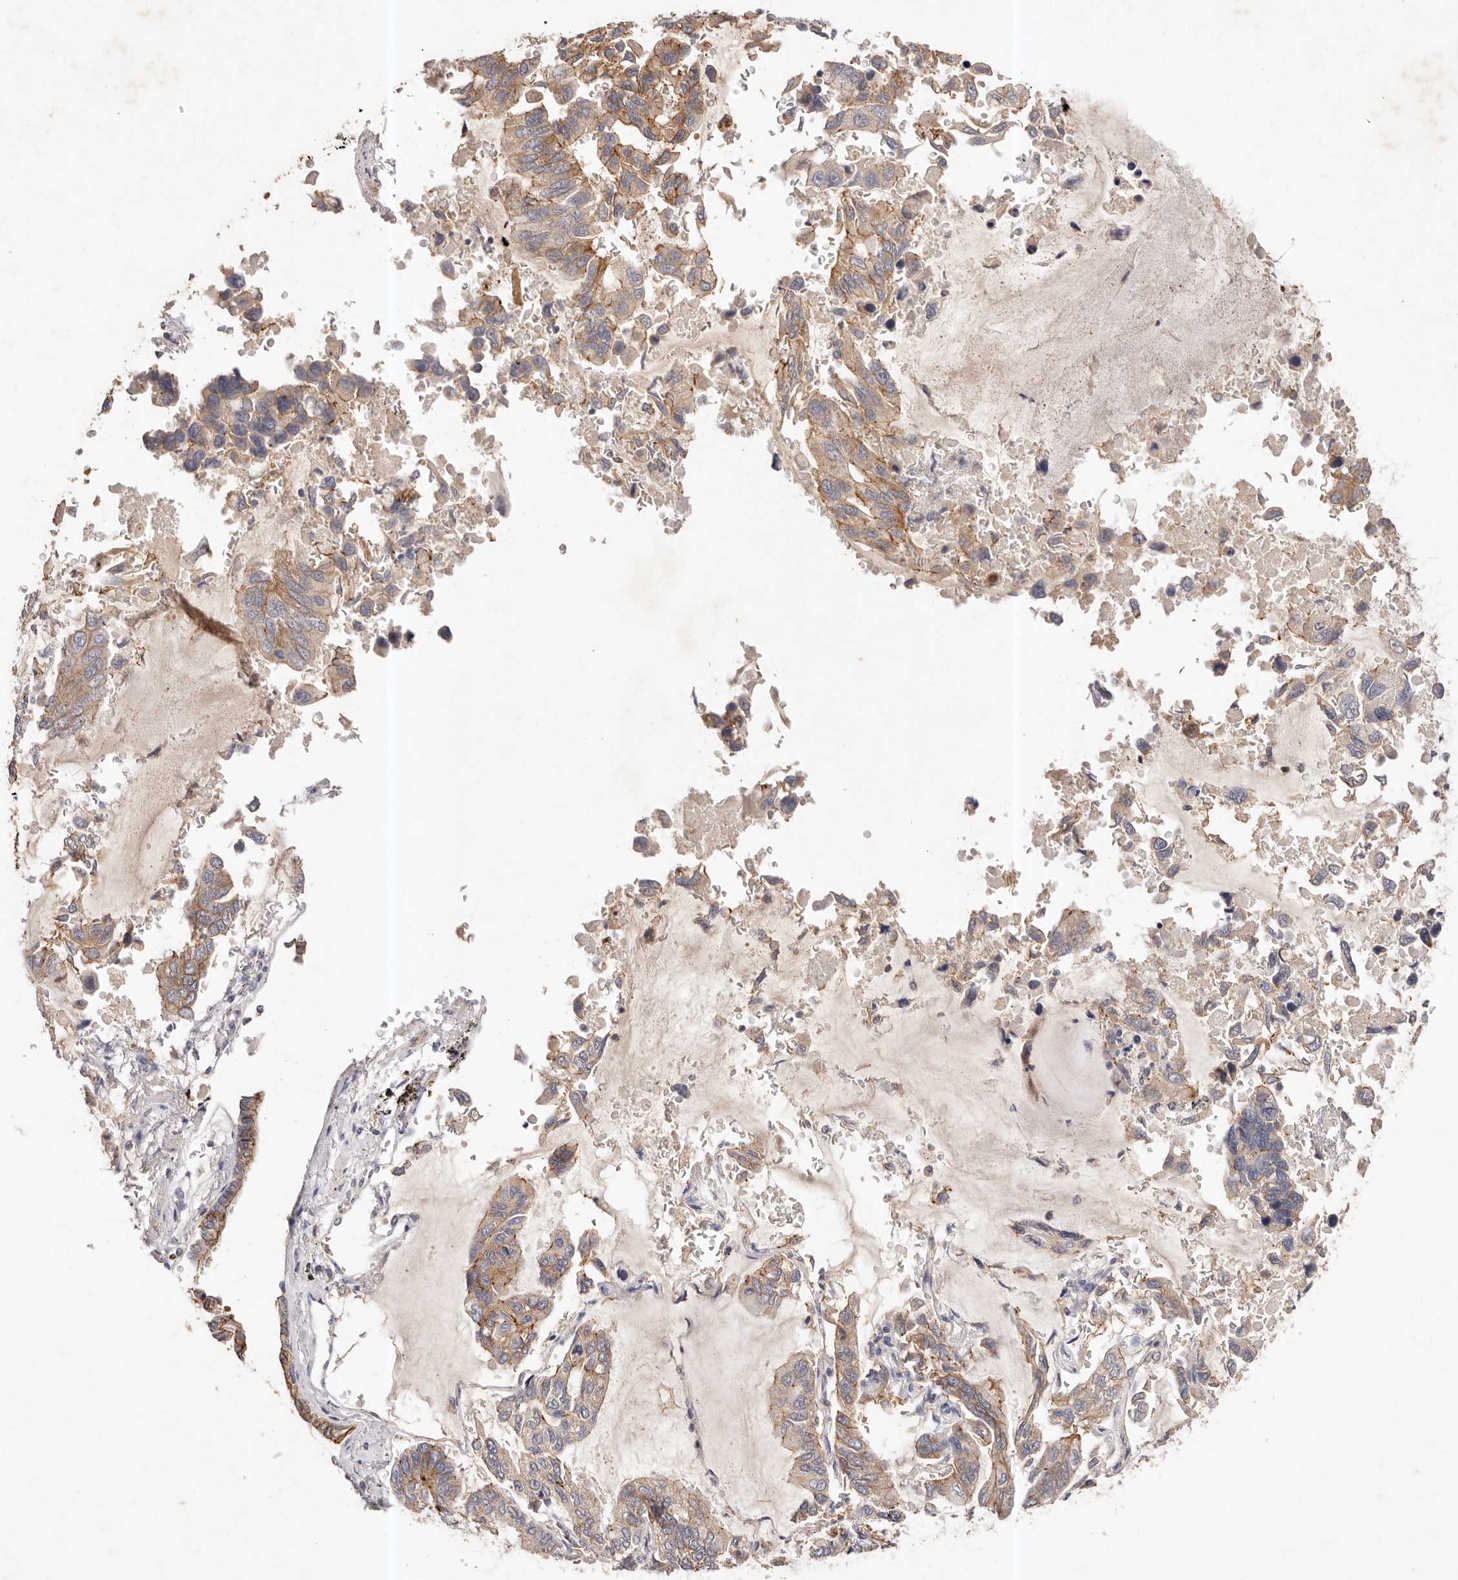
{"staining": {"intensity": "moderate", "quantity": "<25%", "location": "cytoplasmic/membranous"}, "tissue": "lung cancer", "cell_type": "Tumor cells", "image_type": "cancer", "snomed": [{"axis": "morphology", "description": "Adenocarcinoma, NOS"}, {"axis": "topography", "description": "Lung"}], "caption": "IHC image of neoplastic tissue: lung adenocarcinoma stained using immunohistochemistry (IHC) demonstrates low levels of moderate protein expression localized specifically in the cytoplasmic/membranous of tumor cells, appearing as a cytoplasmic/membranous brown color.", "gene": "CXADR", "patient": {"sex": "male", "age": 64}}